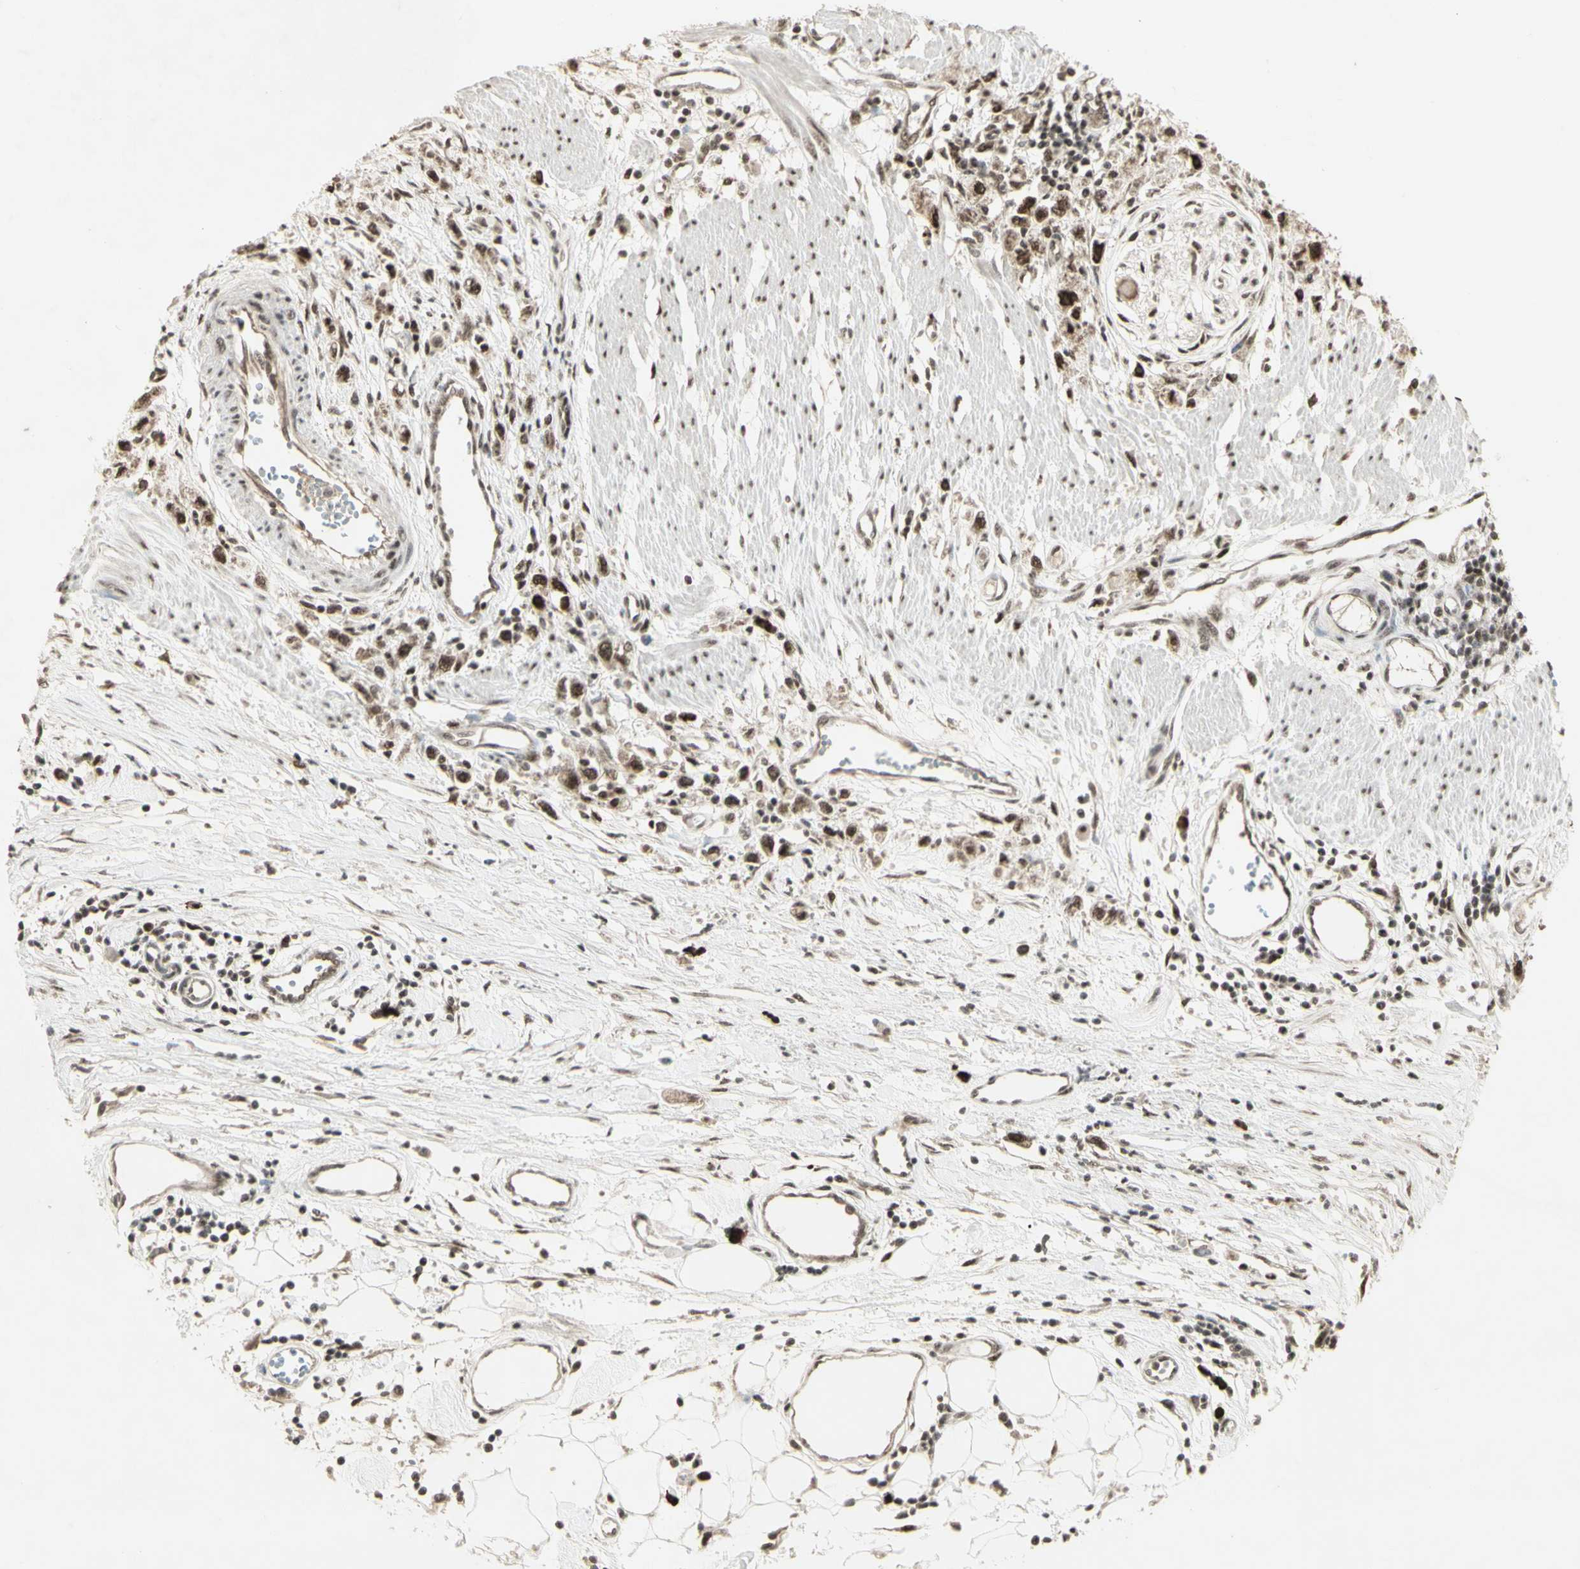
{"staining": {"intensity": "strong", "quantity": "25%-75%", "location": "nuclear"}, "tissue": "stomach cancer", "cell_type": "Tumor cells", "image_type": "cancer", "snomed": [{"axis": "morphology", "description": "Adenocarcinoma, NOS"}, {"axis": "topography", "description": "Stomach"}], "caption": "Stomach cancer stained with a brown dye reveals strong nuclear positive positivity in approximately 25%-75% of tumor cells.", "gene": "CCNT1", "patient": {"sex": "female", "age": 59}}